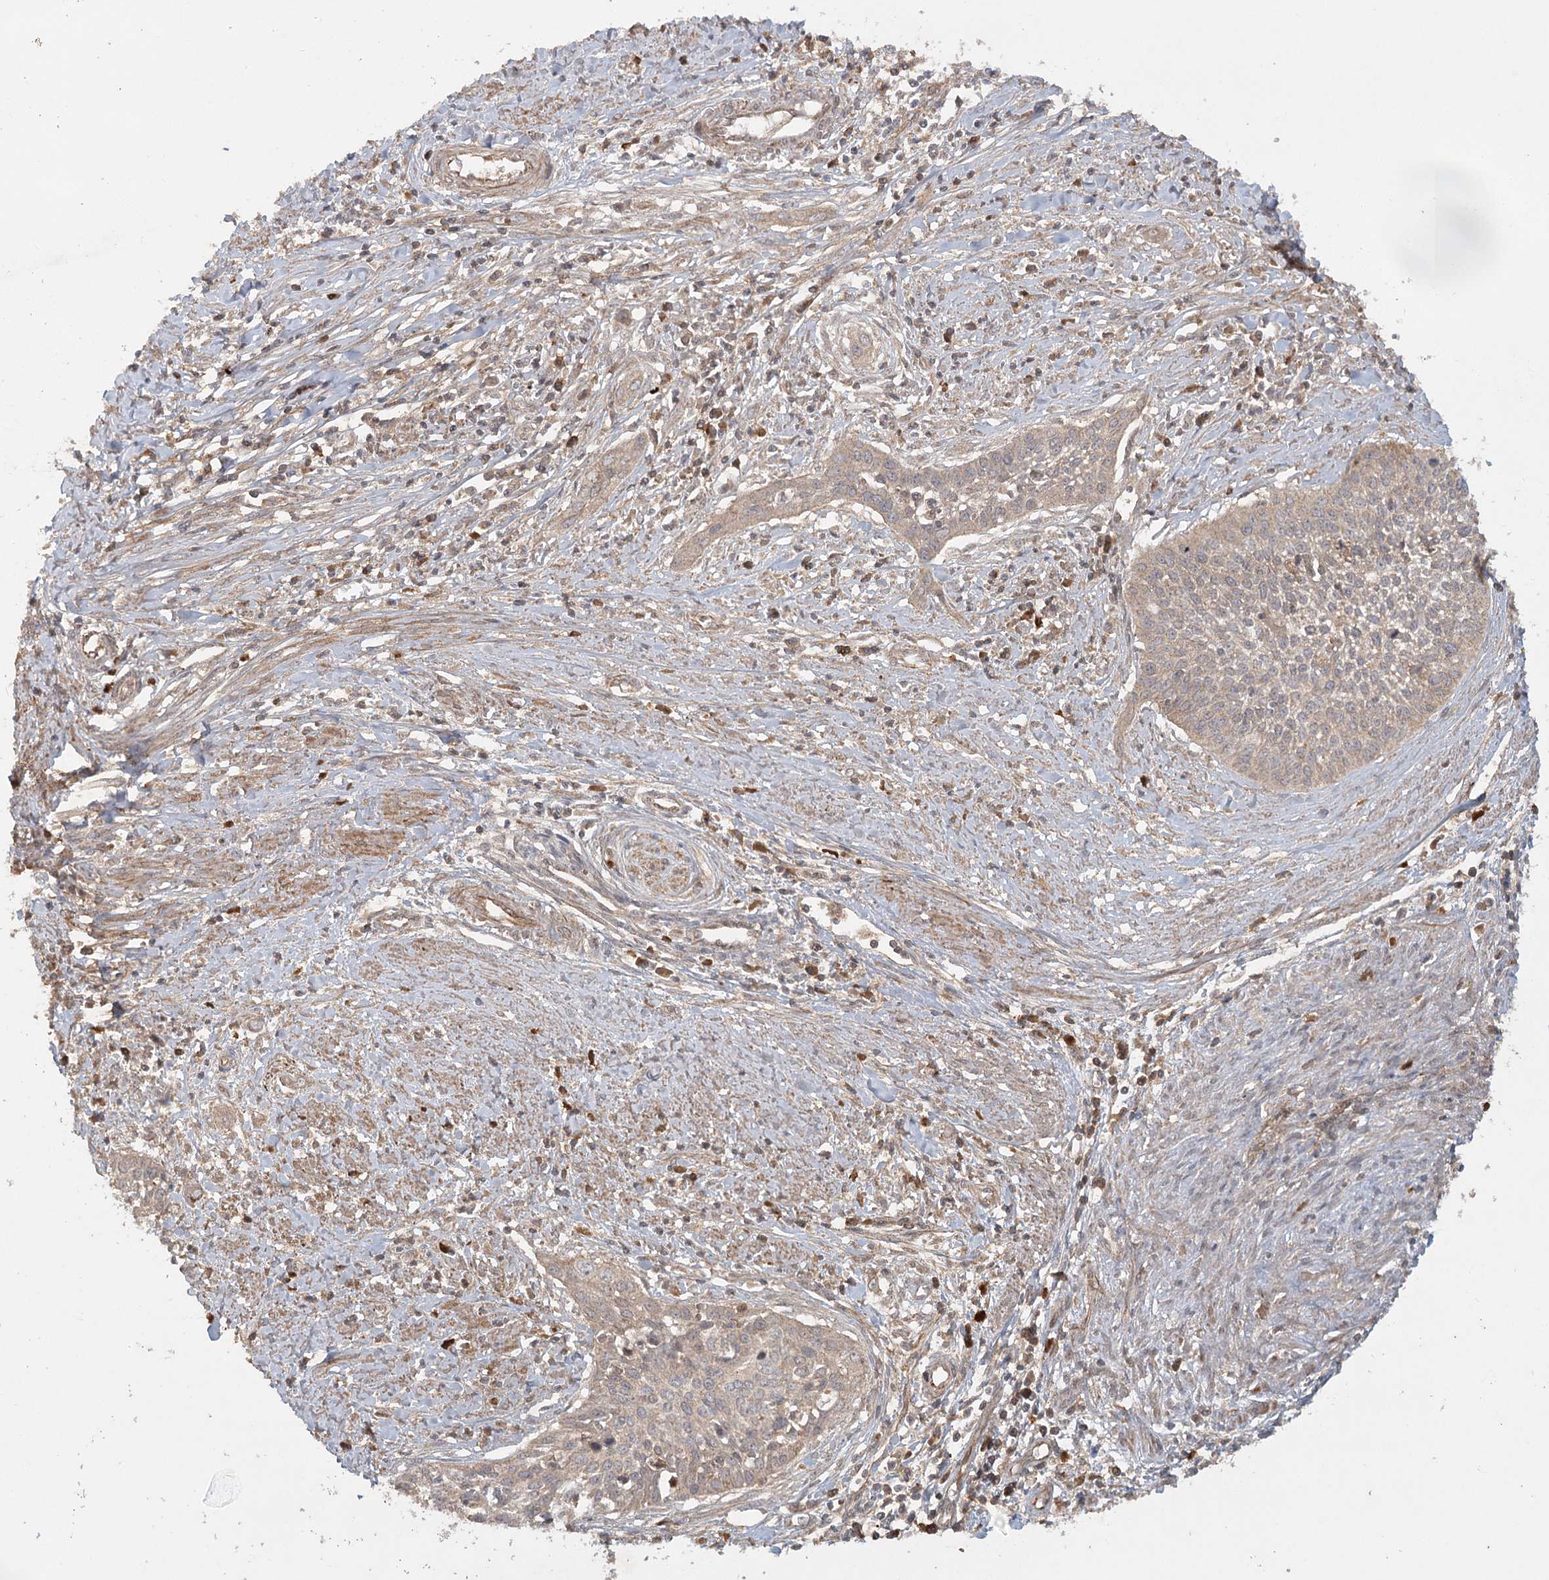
{"staining": {"intensity": "weak", "quantity": "<25%", "location": "cytoplasmic/membranous"}, "tissue": "cervical cancer", "cell_type": "Tumor cells", "image_type": "cancer", "snomed": [{"axis": "morphology", "description": "Squamous cell carcinoma, NOS"}, {"axis": "topography", "description": "Cervix"}], "caption": "Immunohistochemistry (IHC) of human cervical squamous cell carcinoma reveals no staining in tumor cells. Brightfield microscopy of immunohistochemistry (IHC) stained with DAB (3,3'-diaminobenzidine) (brown) and hematoxylin (blue), captured at high magnification.", "gene": "ARL13A", "patient": {"sex": "female", "age": 34}}